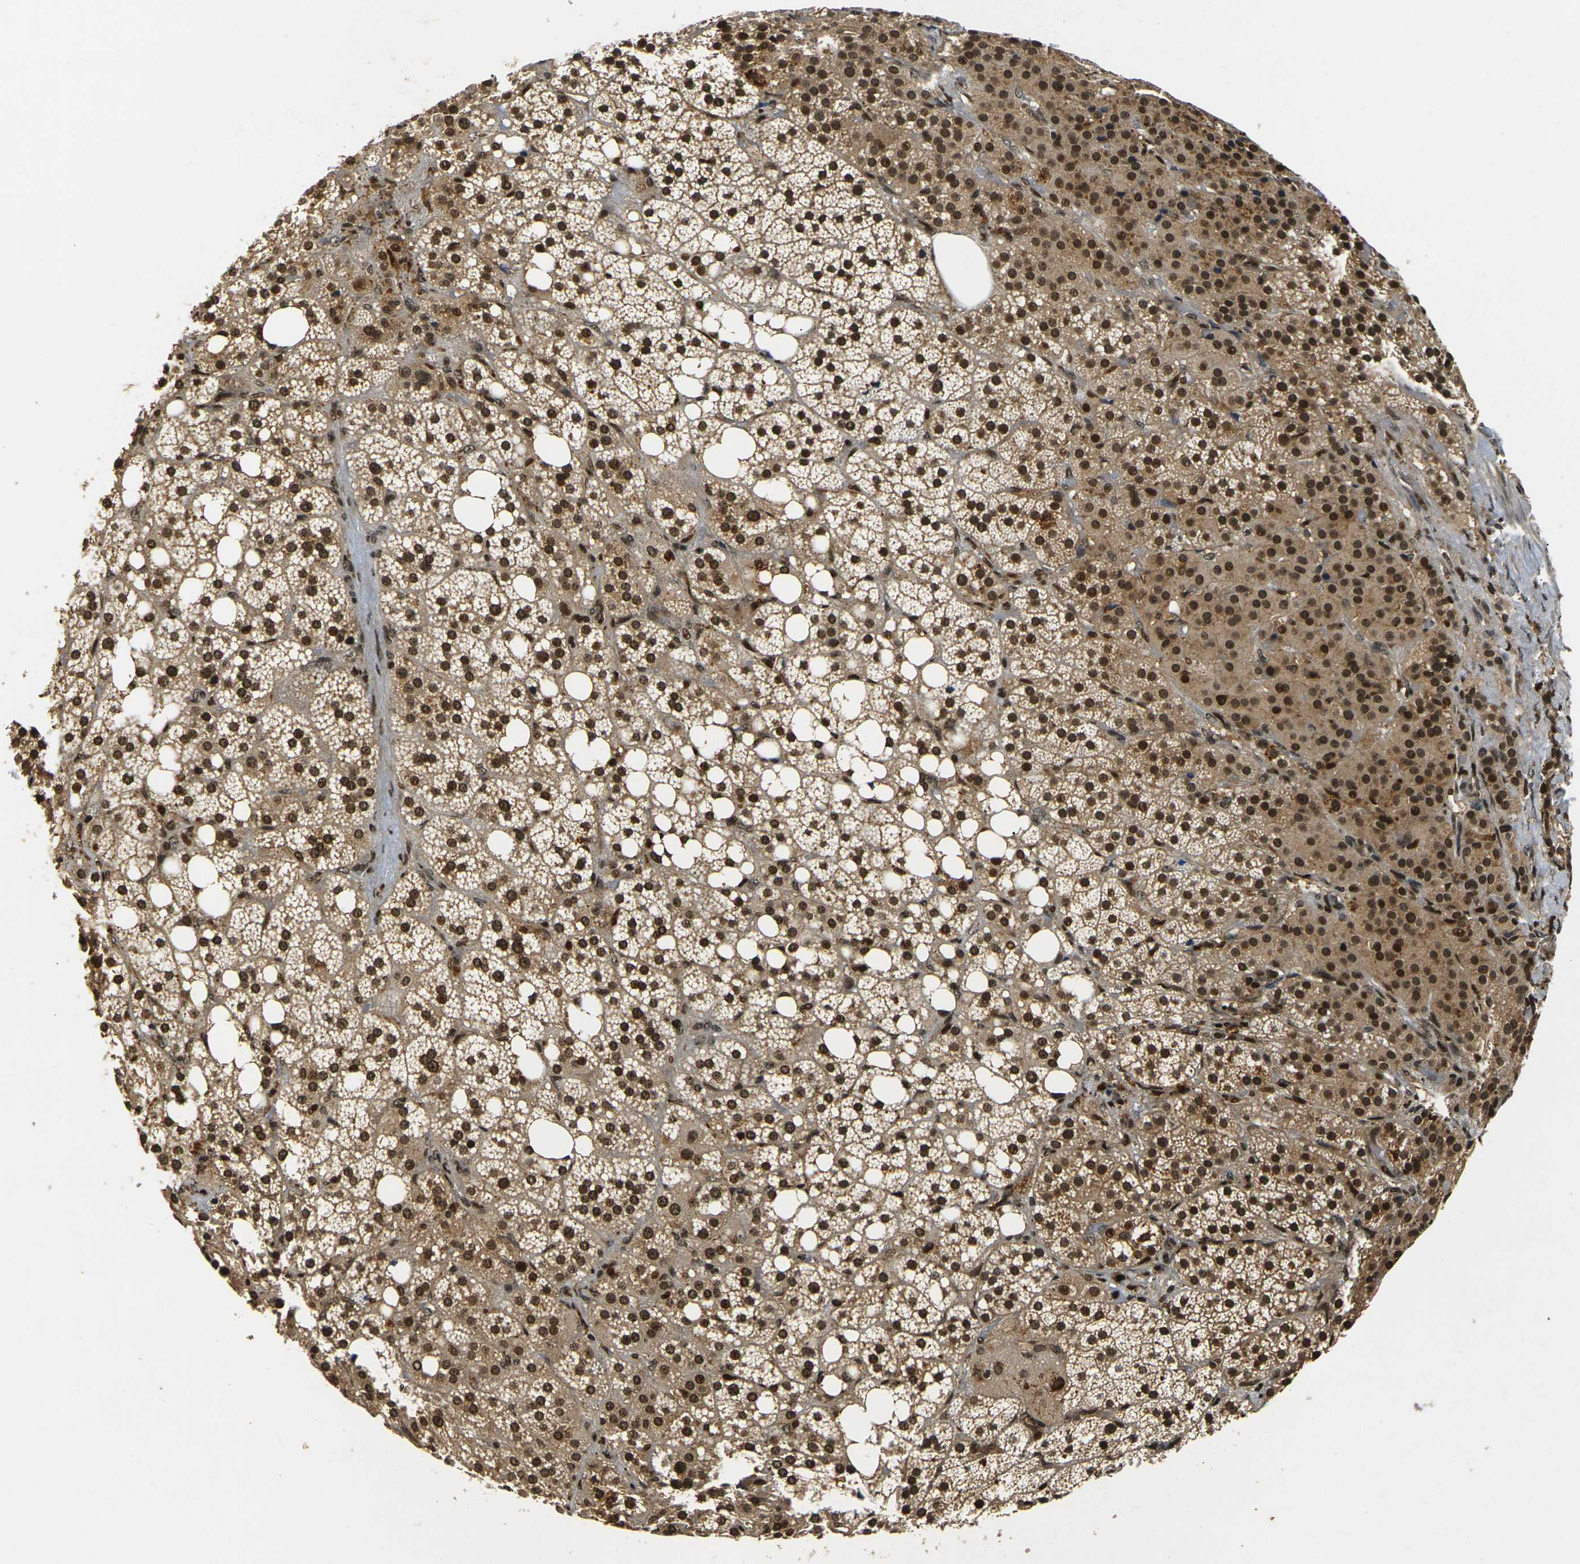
{"staining": {"intensity": "strong", "quantity": ">75%", "location": "cytoplasmic/membranous,nuclear"}, "tissue": "adrenal gland", "cell_type": "Glandular cells", "image_type": "normal", "snomed": [{"axis": "morphology", "description": "Normal tissue, NOS"}, {"axis": "topography", "description": "Adrenal gland"}], "caption": "Unremarkable adrenal gland demonstrates strong cytoplasmic/membranous,nuclear staining in about >75% of glandular cells, visualized by immunohistochemistry. Immunohistochemistry stains the protein of interest in brown and the nuclei are stained blue.", "gene": "ACTL6A", "patient": {"sex": "female", "age": 59}}